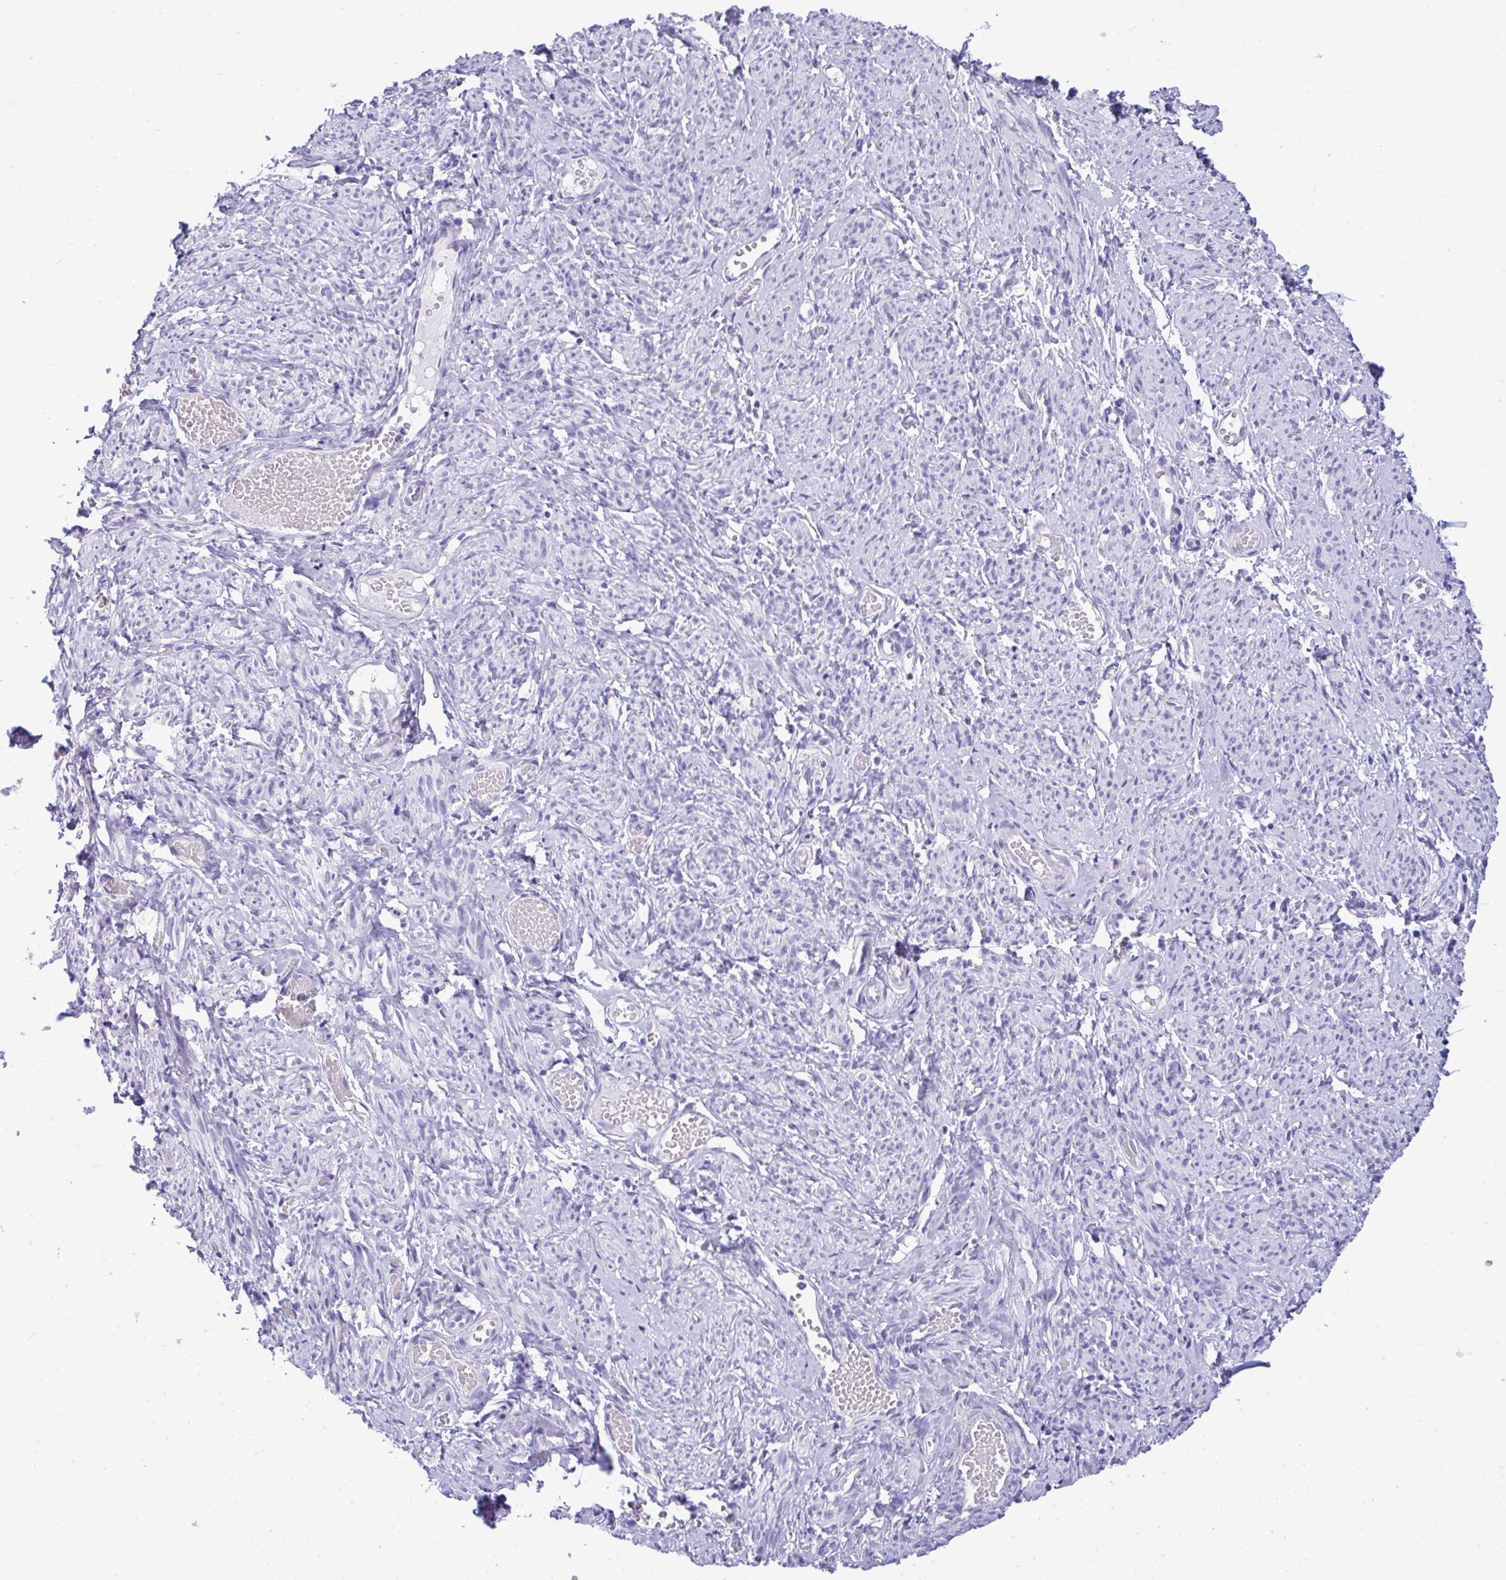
{"staining": {"intensity": "negative", "quantity": "none", "location": "none"}, "tissue": "smooth muscle", "cell_type": "Smooth muscle cells", "image_type": "normal", "snomed": [{"axis": "morphology", "description": "Normal tissue, NOS"}, {"axis": "topography", "description": "Smooth muscle"}], "caption": "Smooth muscle stained for a protein using IHC demonstrates no staining smooth muscle cells.", "gene": "PRM2", "patient": {"sex": "female", "age": 65}}